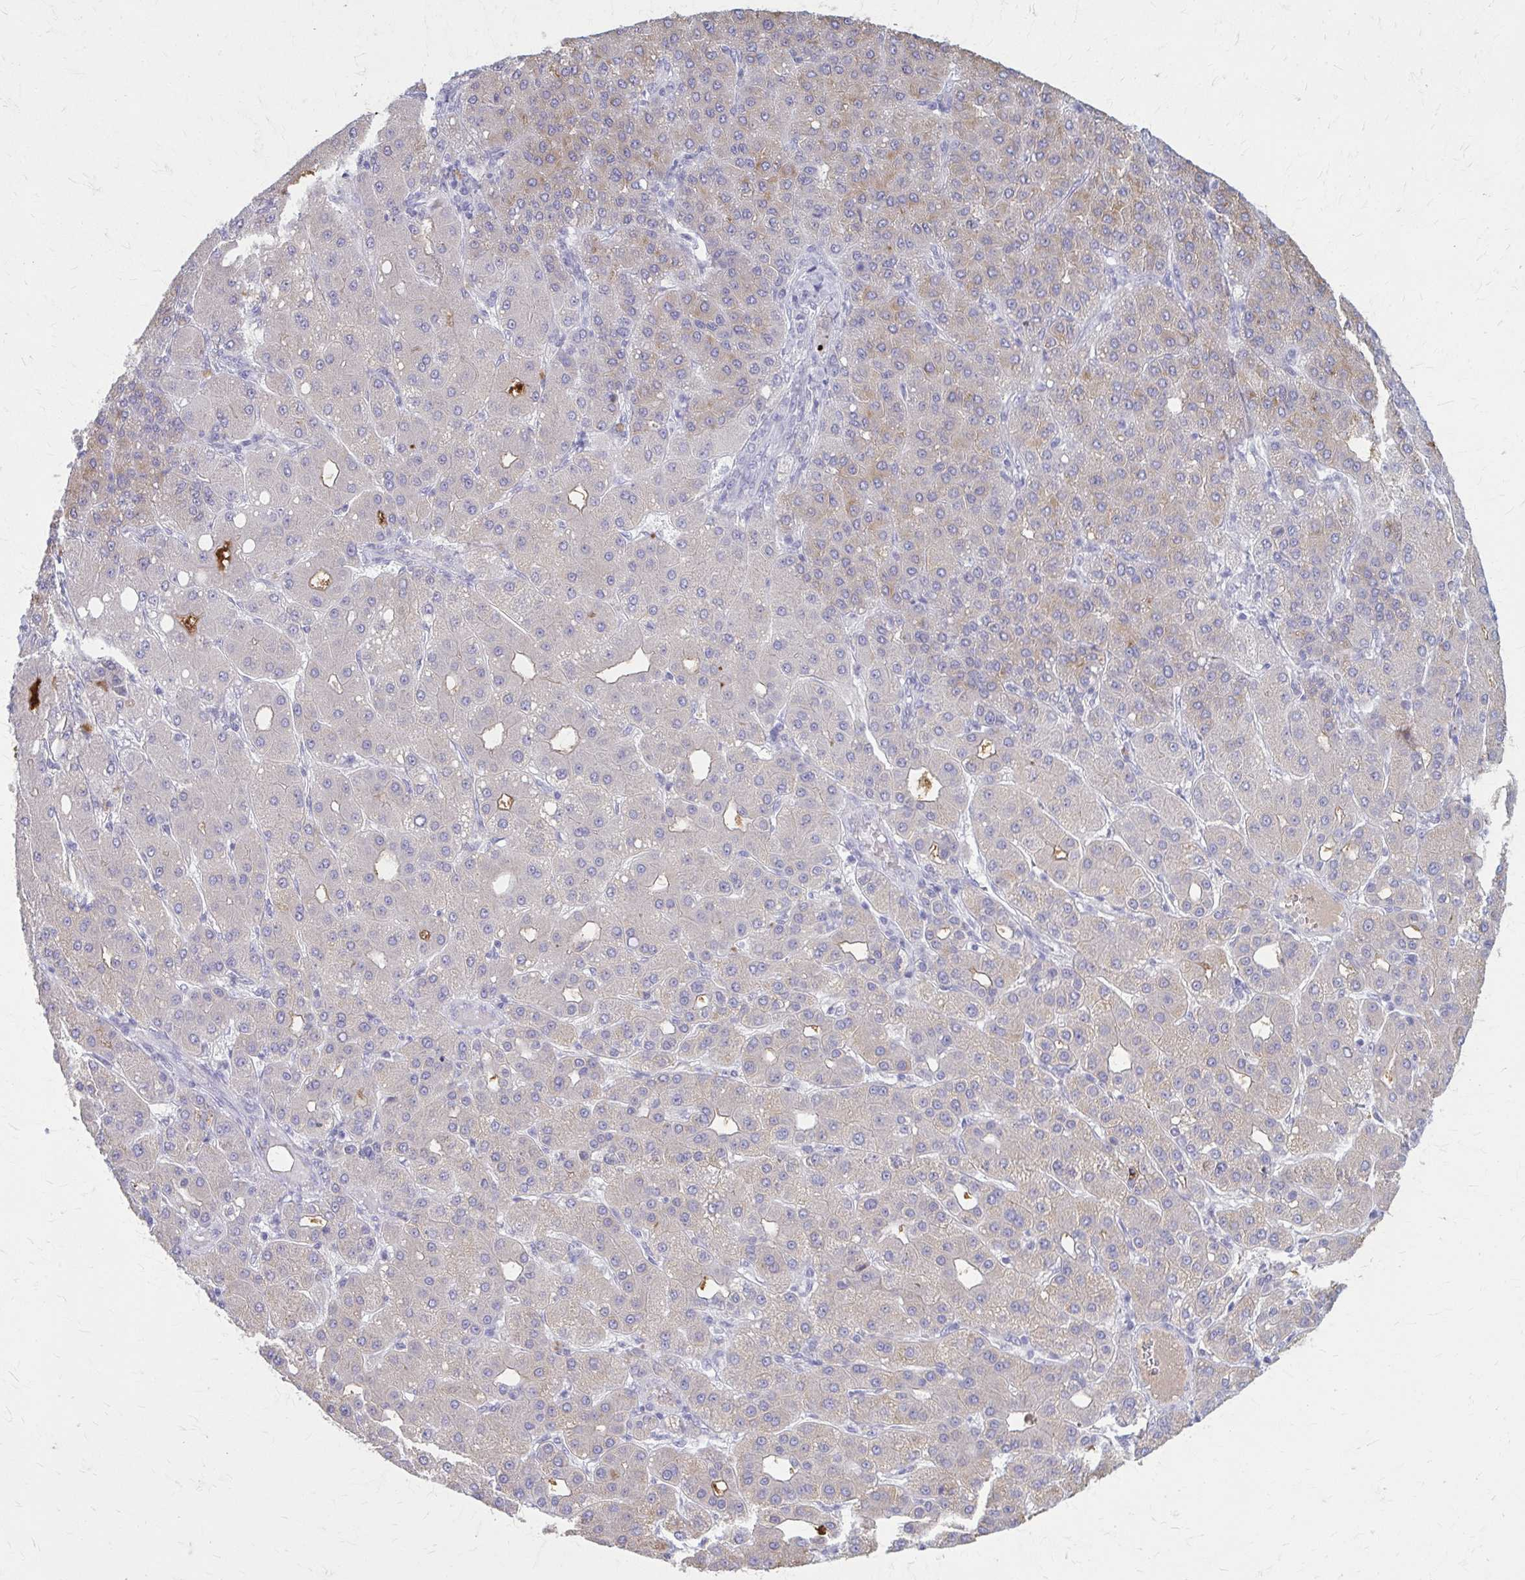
{"staining": {"intensity": "weak", "quantity": "<25%", "location": "cytoplasmic/membranous"}, "tissue": "liver cancer", "cell_type": "Tumor cells", "image_type": "cancer", "snomed": [{"axis": "morphology", "description": "Carcinoma, Hepatocellular, NOS"}, {"axis": "topography", "description": "Liver"}], "caption": "DAB (3,3'-diaminobenzidine) immunohistochemical staining of liver cancer demonstrates no significant expression in tumor cells. The staining is performed using DAB (3,3'-diaminobenzidine) brown chromogen with nuclei counter-stained in using hematoxylin.", "gene": "SERPIND1", "patient": {"sex": "male", "age": 65}}